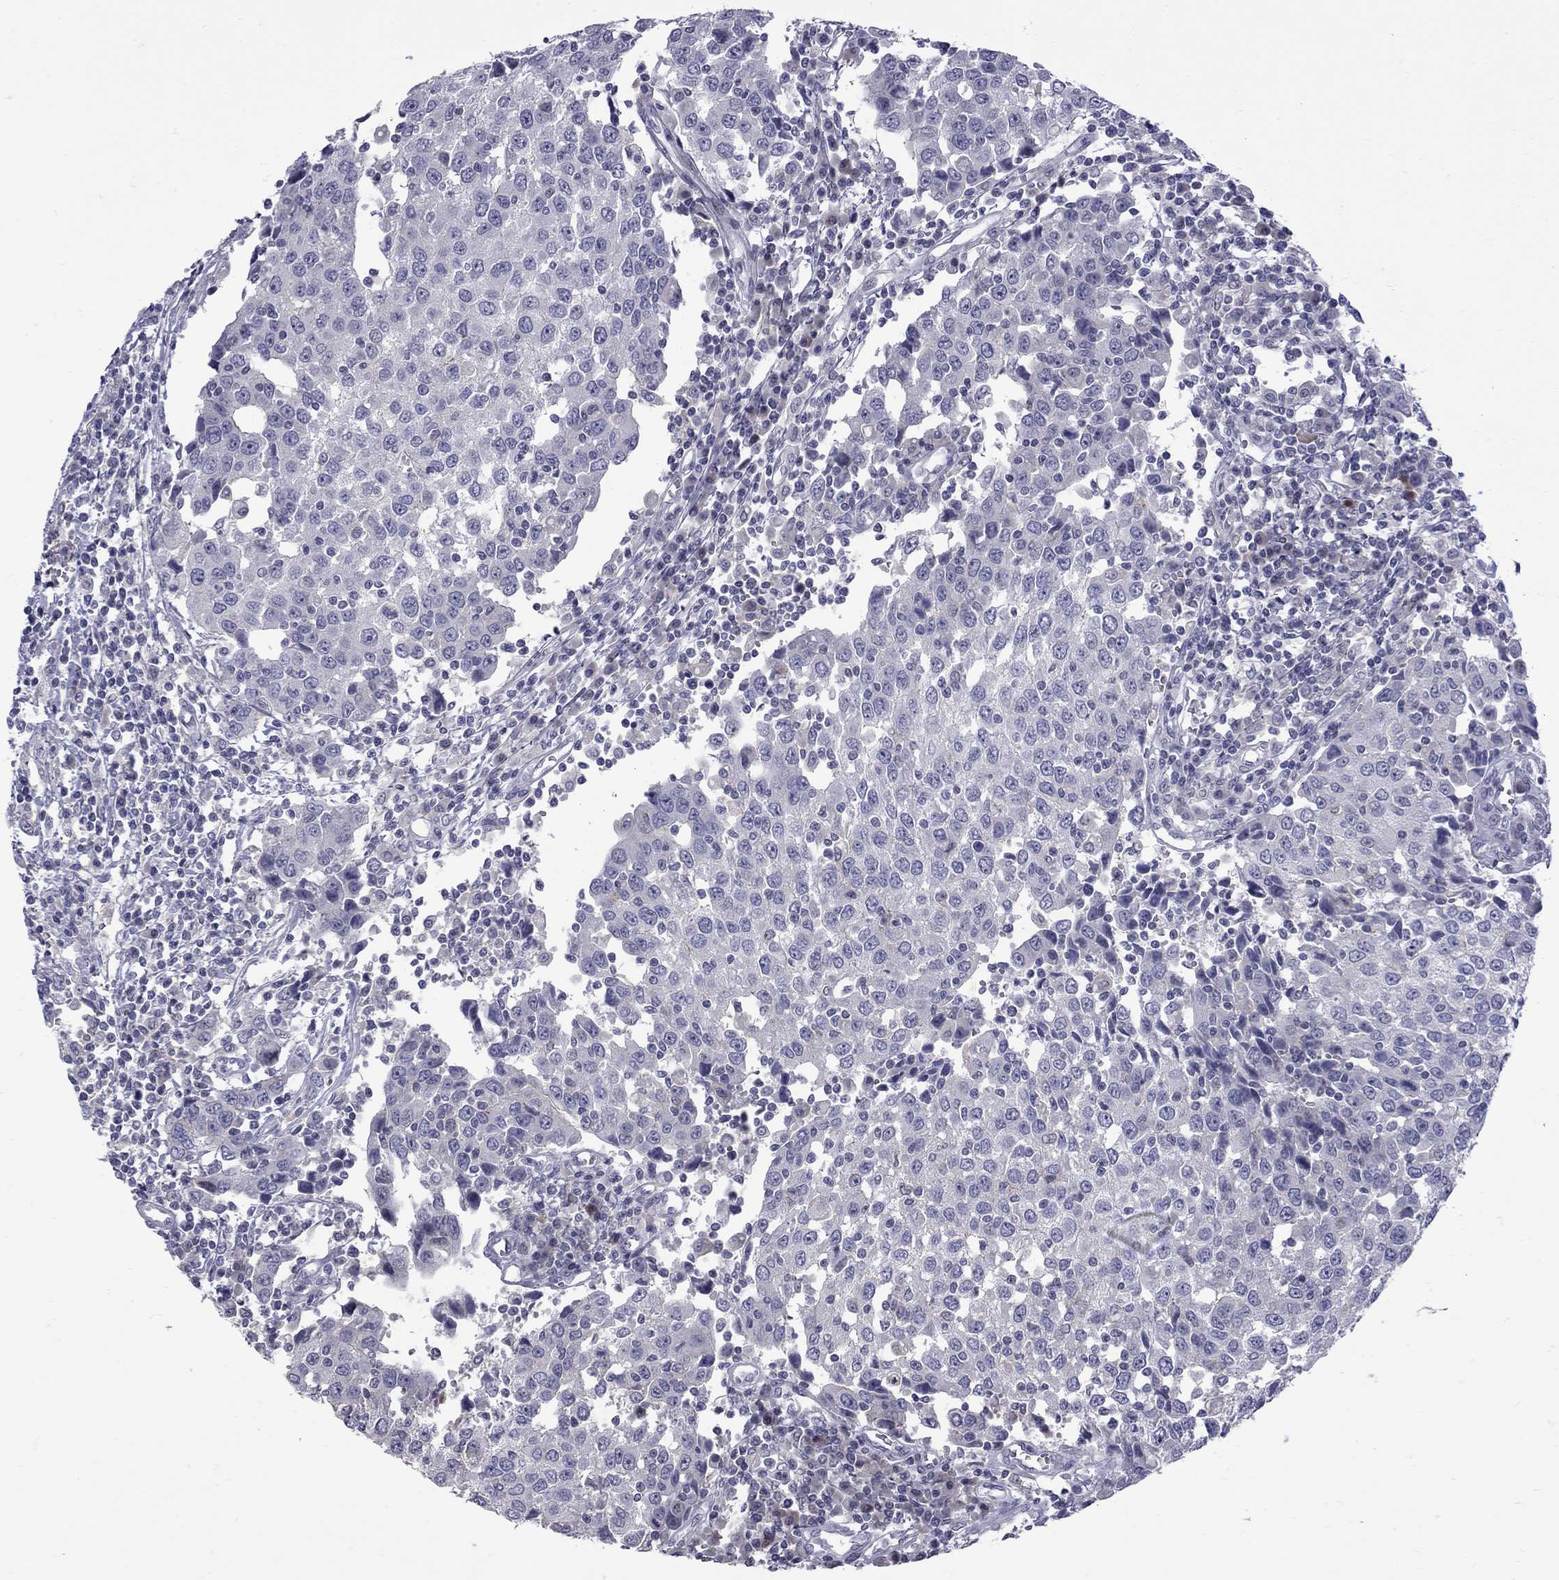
{"staining": {"intensity": "negative", "quantity": "none", "location": "none"}, "tissue": "urothelial cancer", "cell_type": "Tumor cells", "image_type": "cancer", "snomed": [{"axis": "morphology", "description": "Urothelial carcinoma, High grade"}, {"axis": "topography", "description": "Urinary bladder"}], "caption": "This is an immunohistochemistry (IHC) photomicrograph of human urothelial carcinoma (high-grade). There is no positivity in tumor cells.", "gene": "NRARP", "patient": {"sex": "female", "age": 85}}